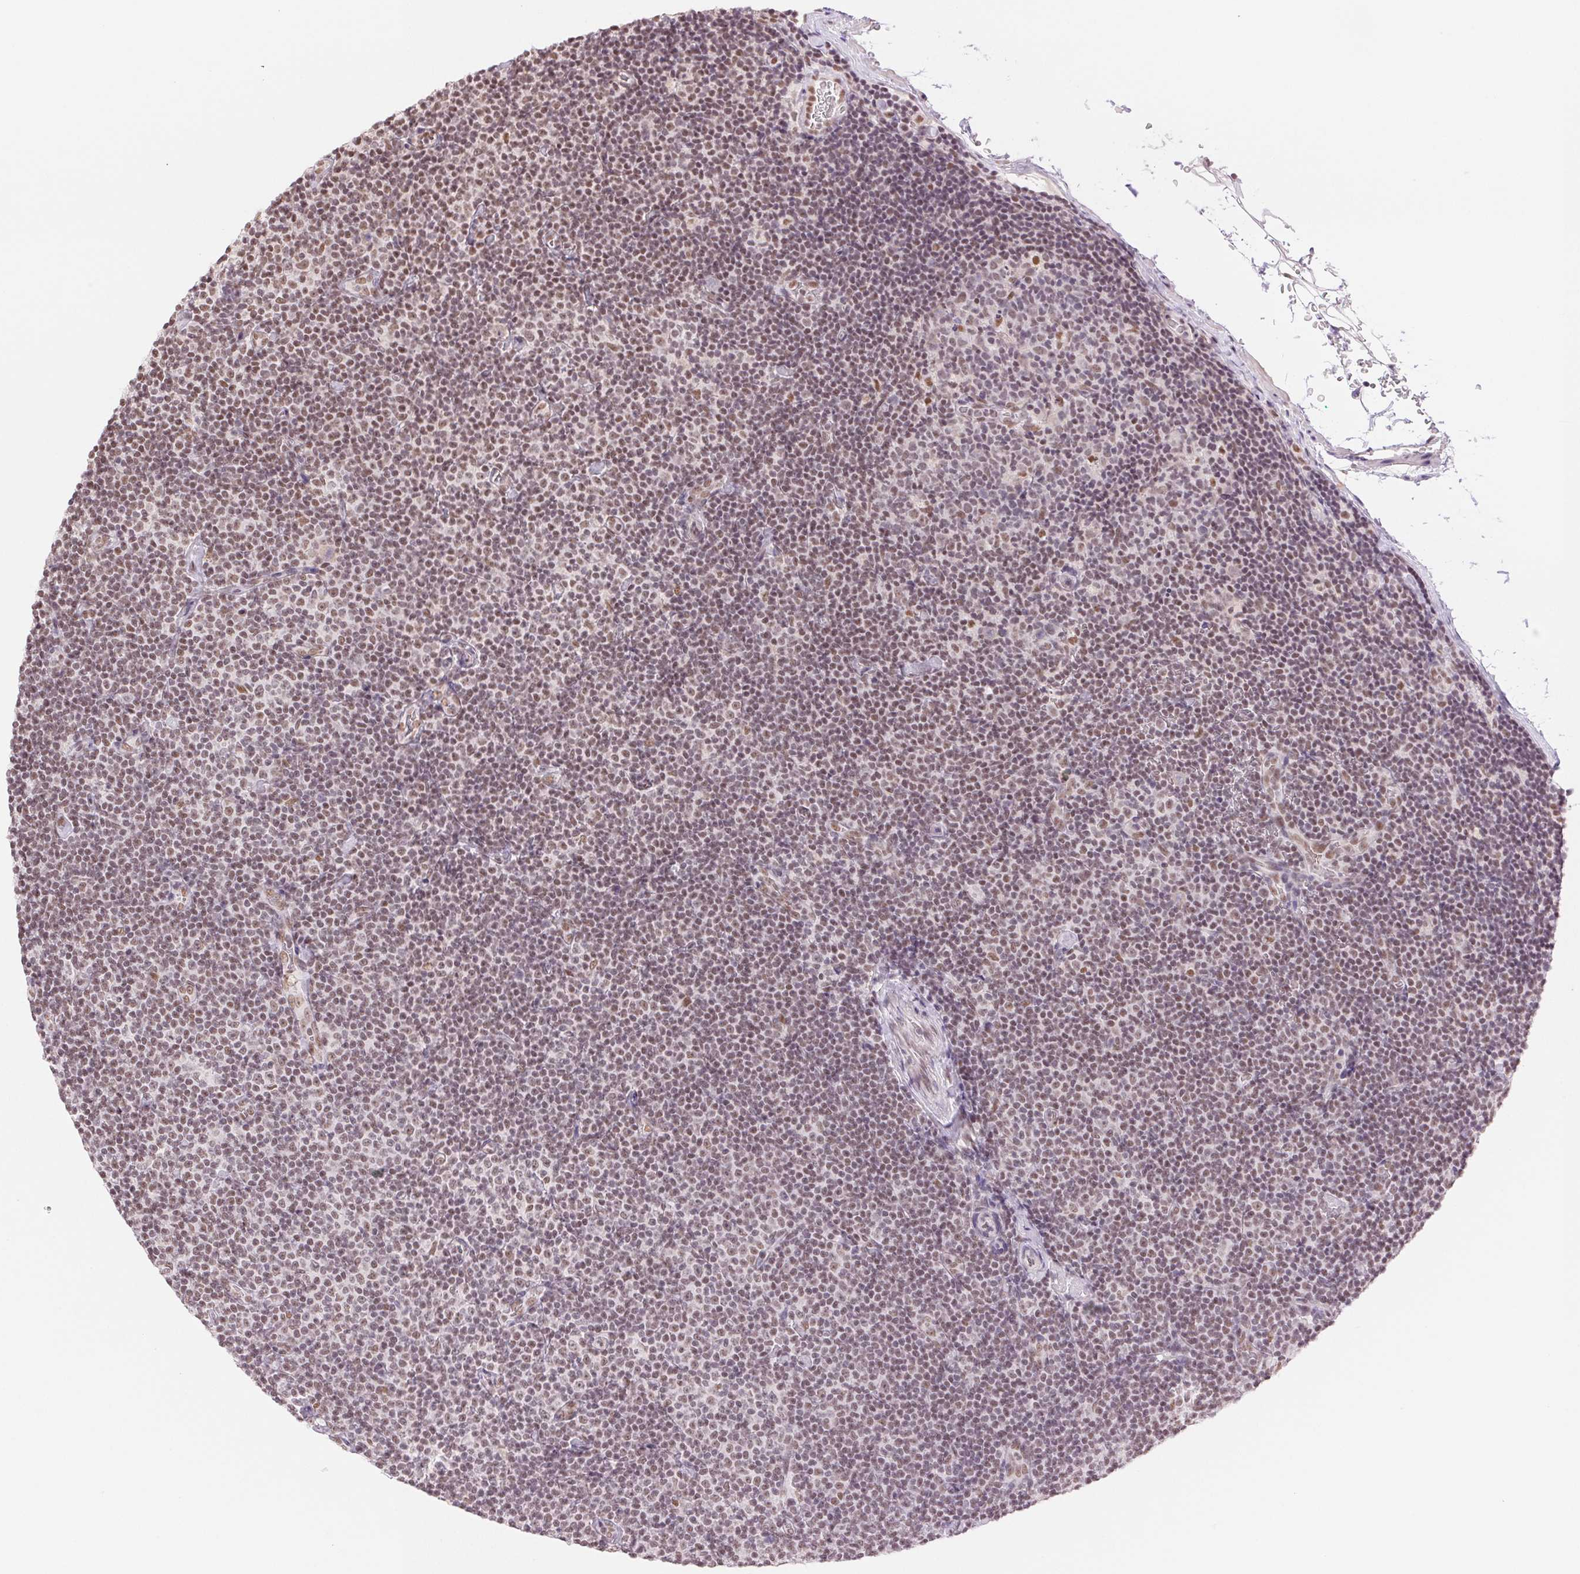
{"staining": {"intensity": "moderate", "quantity": "25%-75%", "location": "nuclear"}, "tissue": "lymphoma", "cell_type": "Tumor cells", "image_type": "cancer", "snomed": [{"axis": "morphology", "description": "Malignant lymphoma, non-Hodgkin's type, Low grade"}, {"axis": "topography", "description": "Lymph node"}], "caption": "Tumor cells reveal medium levels of moderate nuclear positivity in approximately 25%-75% of cells in lymphoma.", "gene": "RPRD1B", "patient": {"sex": "male", "age": 81}}